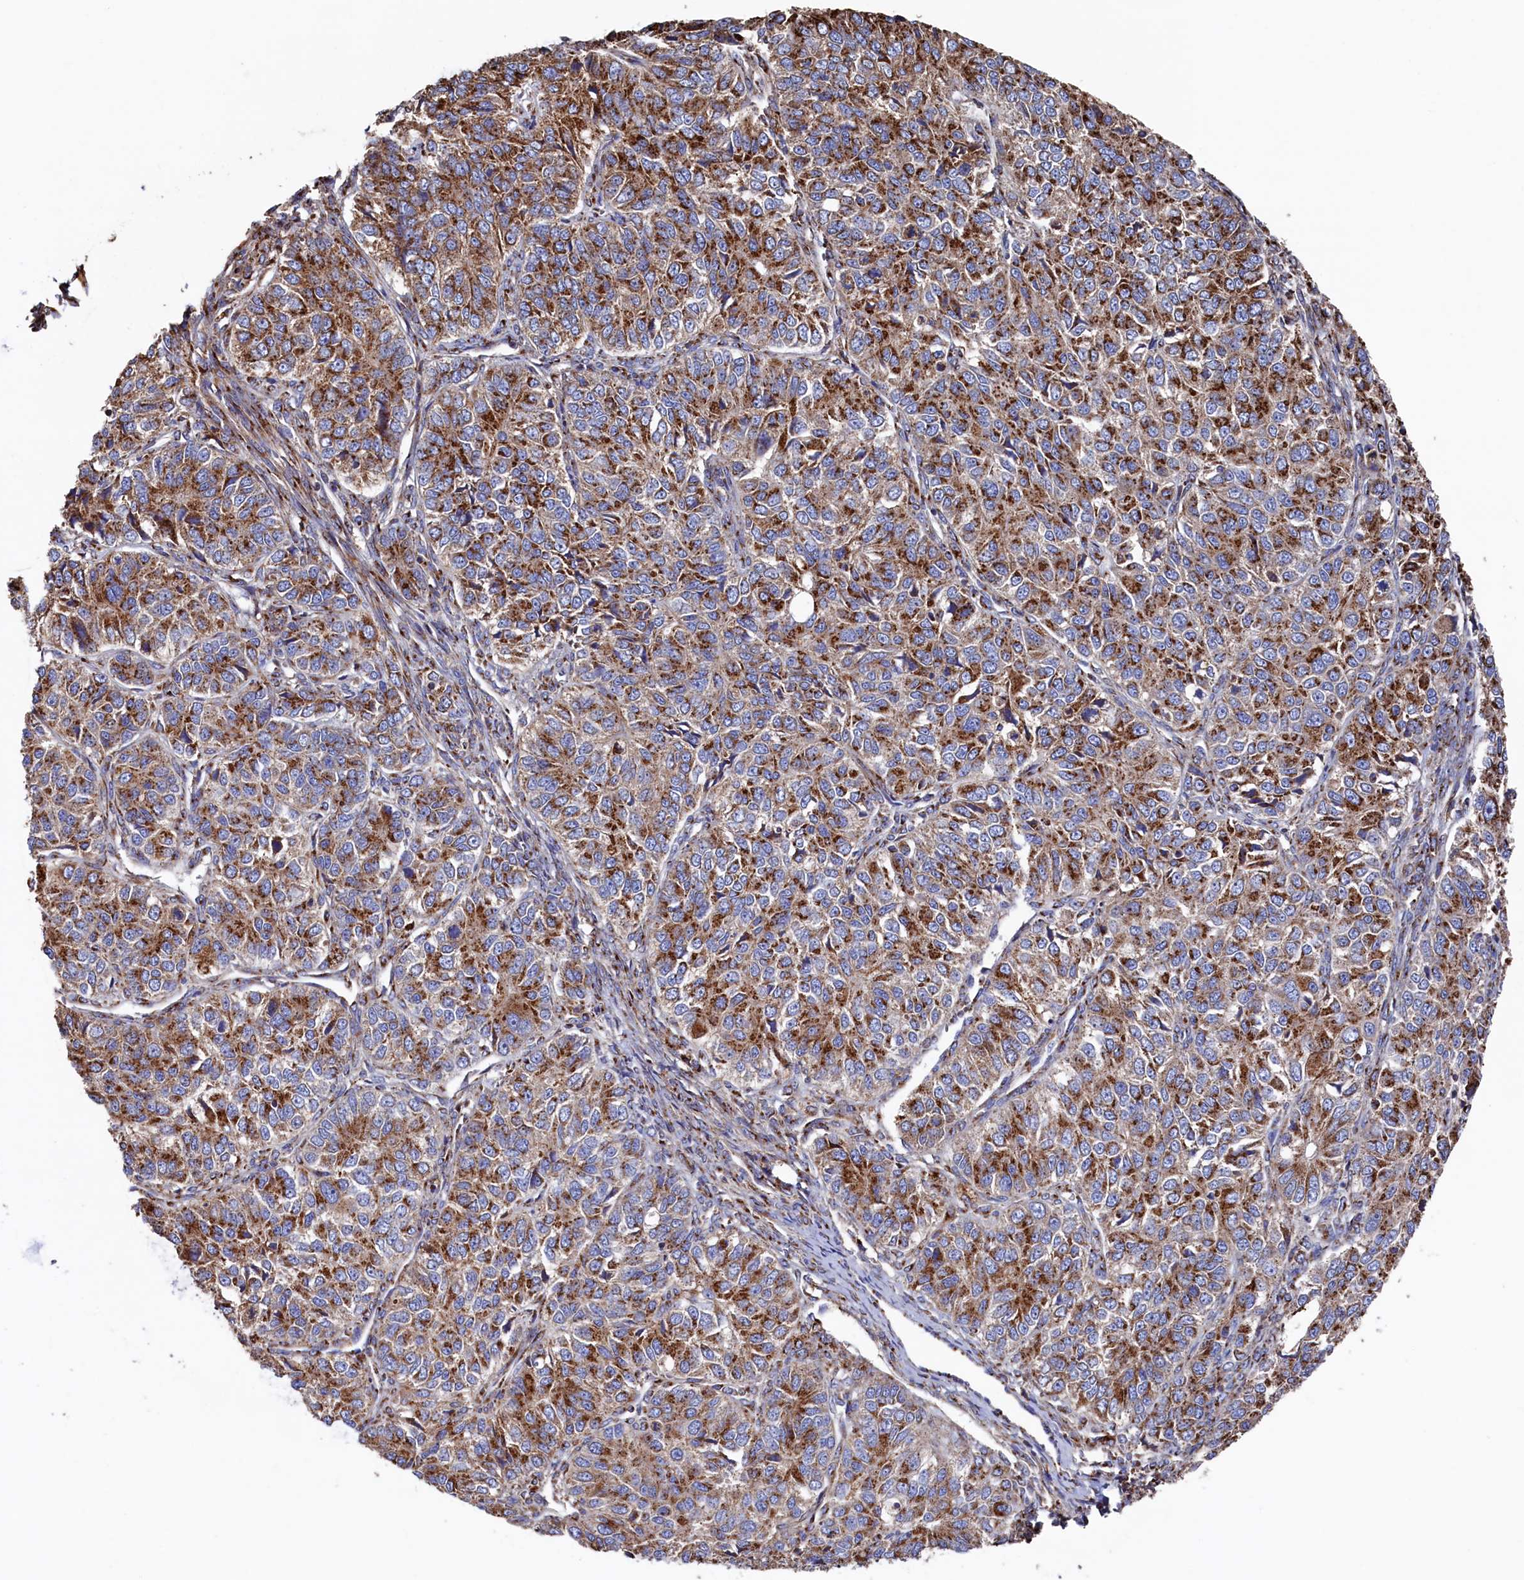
{"staining": {"intensity": "strong", "quantity": ">75%", "location": "cytoplasmic/membranous"}, "tissue": "ovarian cancer", "cell_type": "Tumor cells", "image_type": "cancer", "snomed": [{"axis": "morphology", "description": "Carcinoma, endometroid"}, {"axis": "topography", "description": "Ovary"}], "caption": "An immunohistochemistry (IHC) histopathology image of neoplastic tissue is shown. Protein staining in brown highlights strong cytoplasmic/membranous positivity in endometroid carcinoma (ovarian) within tumor cells. The staining is performed using DAB brown chromogen to label protein expression. The nuclei are counter-stained blue using hematoxylin.", "gene": "PRRC1", "patient": {"sex": "female", "age": 51}}